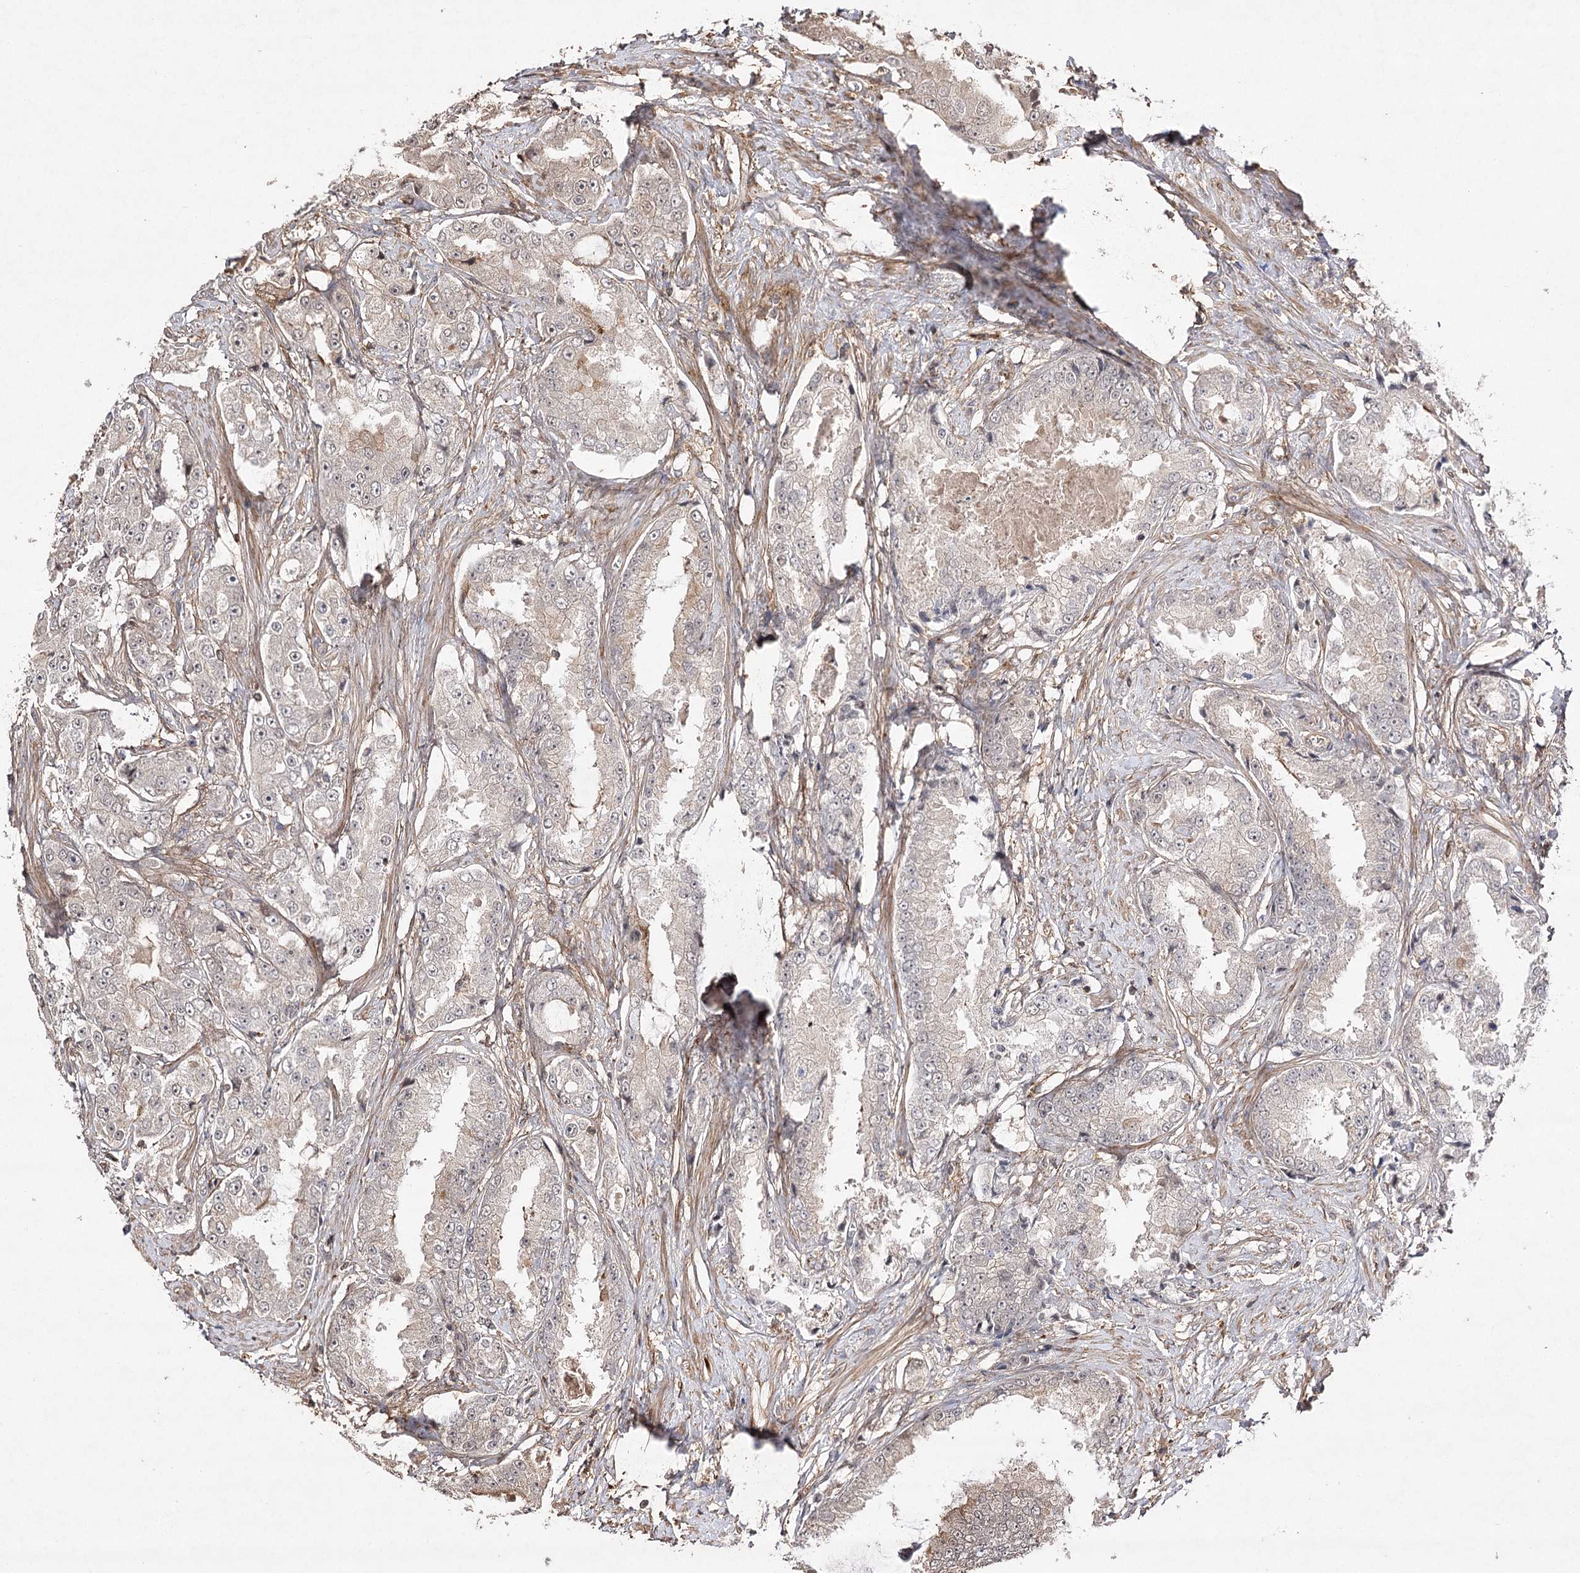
{"staining": {"intensity": "negative", "quantity": "none", "location": "none"}, "tissue": "prostate cancer", "cell_type": "Tumor cells", "image_type": "cancer", "snomed": [{"axis": "morphology", "description": "Adenocarcinoma, High grade"}, {"axis": "topography", "description": "Prostate"}], "caption": "Prostate high-grade adenocarcinoma was stained to show a protein in brown. There is no significant positivity in tumor cells.", "gene": "OBSL1", "patient": {"sex": "male", "age": 73}}